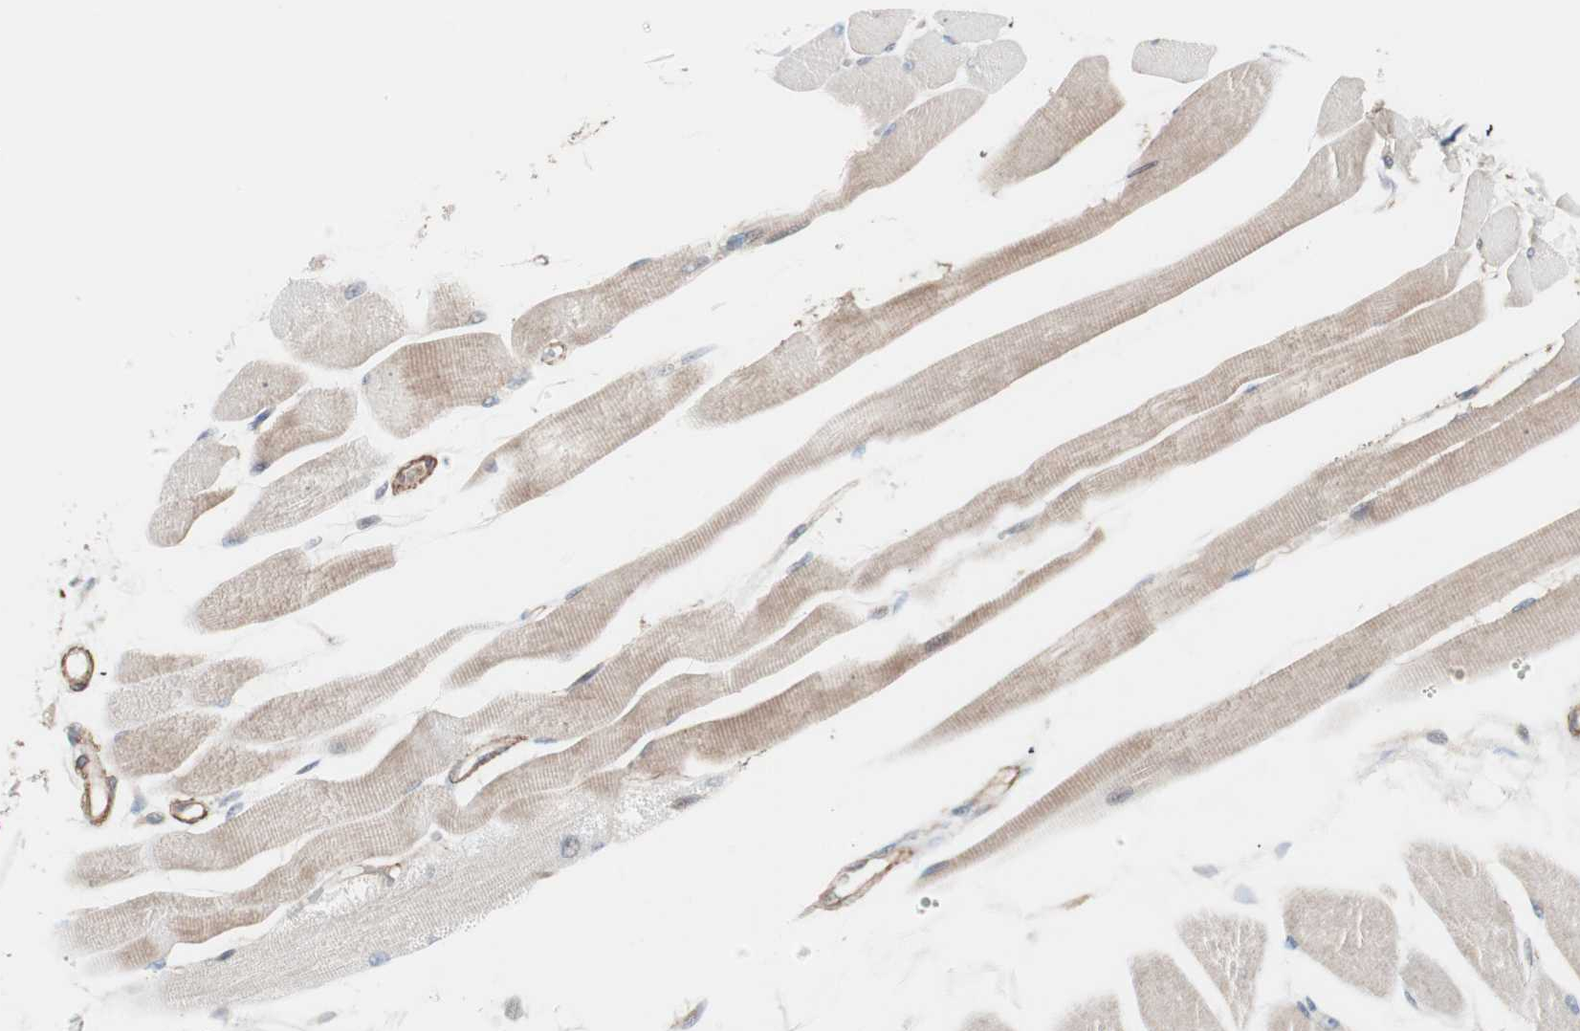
{"staining": {"intensity": "weak", "quantity": ">75%", "location": "cytoplasmic/membranous"}, "tissue": "skeletal muscle", "cell_type": "Myocytes", "image_type": "normal", "snomed": [{"axis": "morphology", "description": "Normal tissue, NOS"}, {"axis": "topography", "description": "Skeletal muscle"}, {"axis": "topography", "description": "Peripheral nerve tissue"}], "caption": "This image reveals immunohistochemistry (IHC) staining of normal human skeletal muscle, with low weak cytoplasmic/membranous expression in about >75% of myocytes.", "gene": "ALG5", "patient": {"sex": "female", "age": 84}}